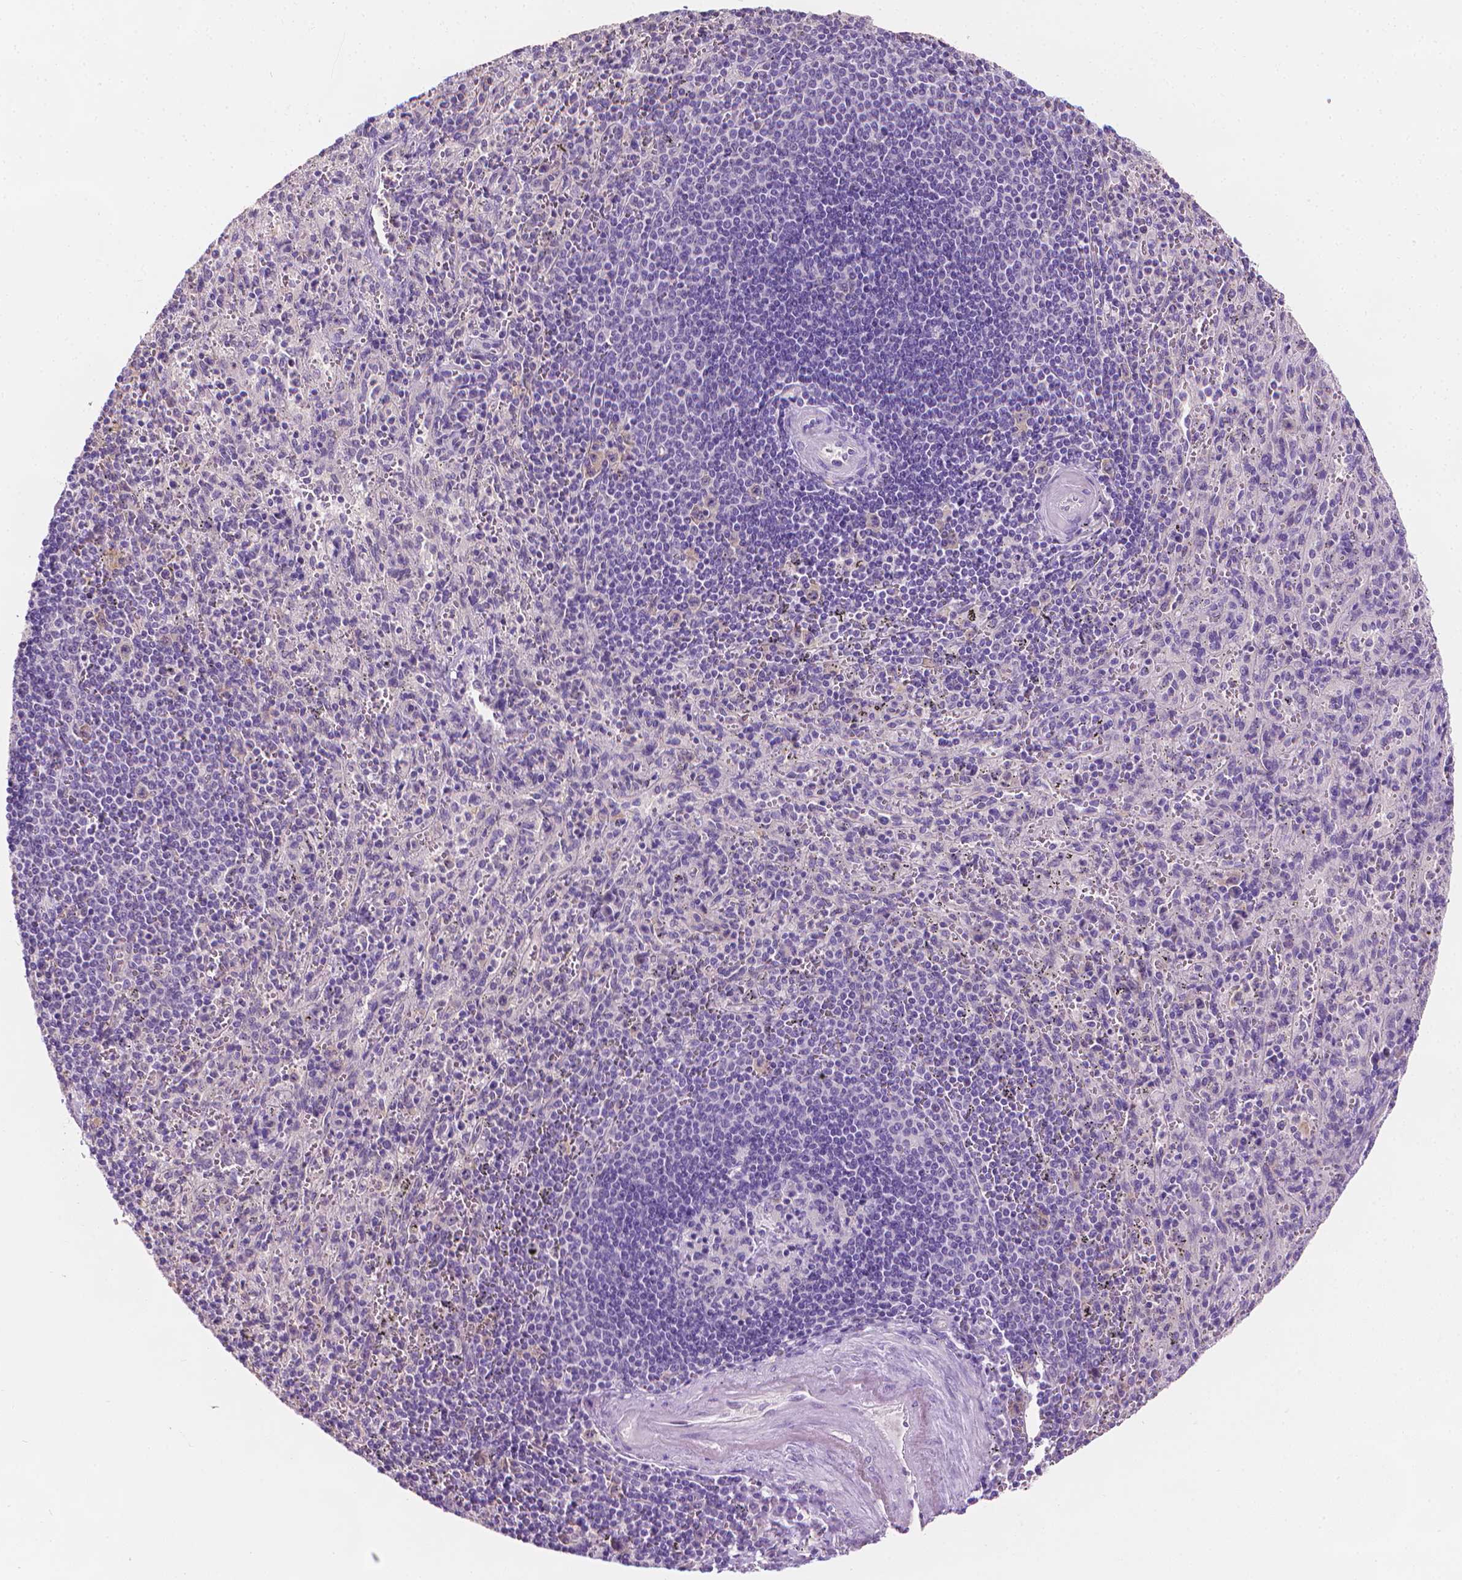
{"staining": {"intensity": "negative", "quantity": "none", "location": "none"}, "tissue": "spleen", "cell_type": "Cells in red pulp", "image_type": "normal", "snomed": [{"axis": "morphology", "description": "Normal tissue, NOS"}, {"axis": "topography", "description": "Spleen"}], "caption": "Immunohistochemistry (IHC) photomicrograph of unremarkable spleen: human spleen stained with DAB (3,3'-diaminobenzidine) reveals no significant protein staining in cells in red pulp.", "gene": "FASN", "patient": {"sex": "male", "age": 57}}